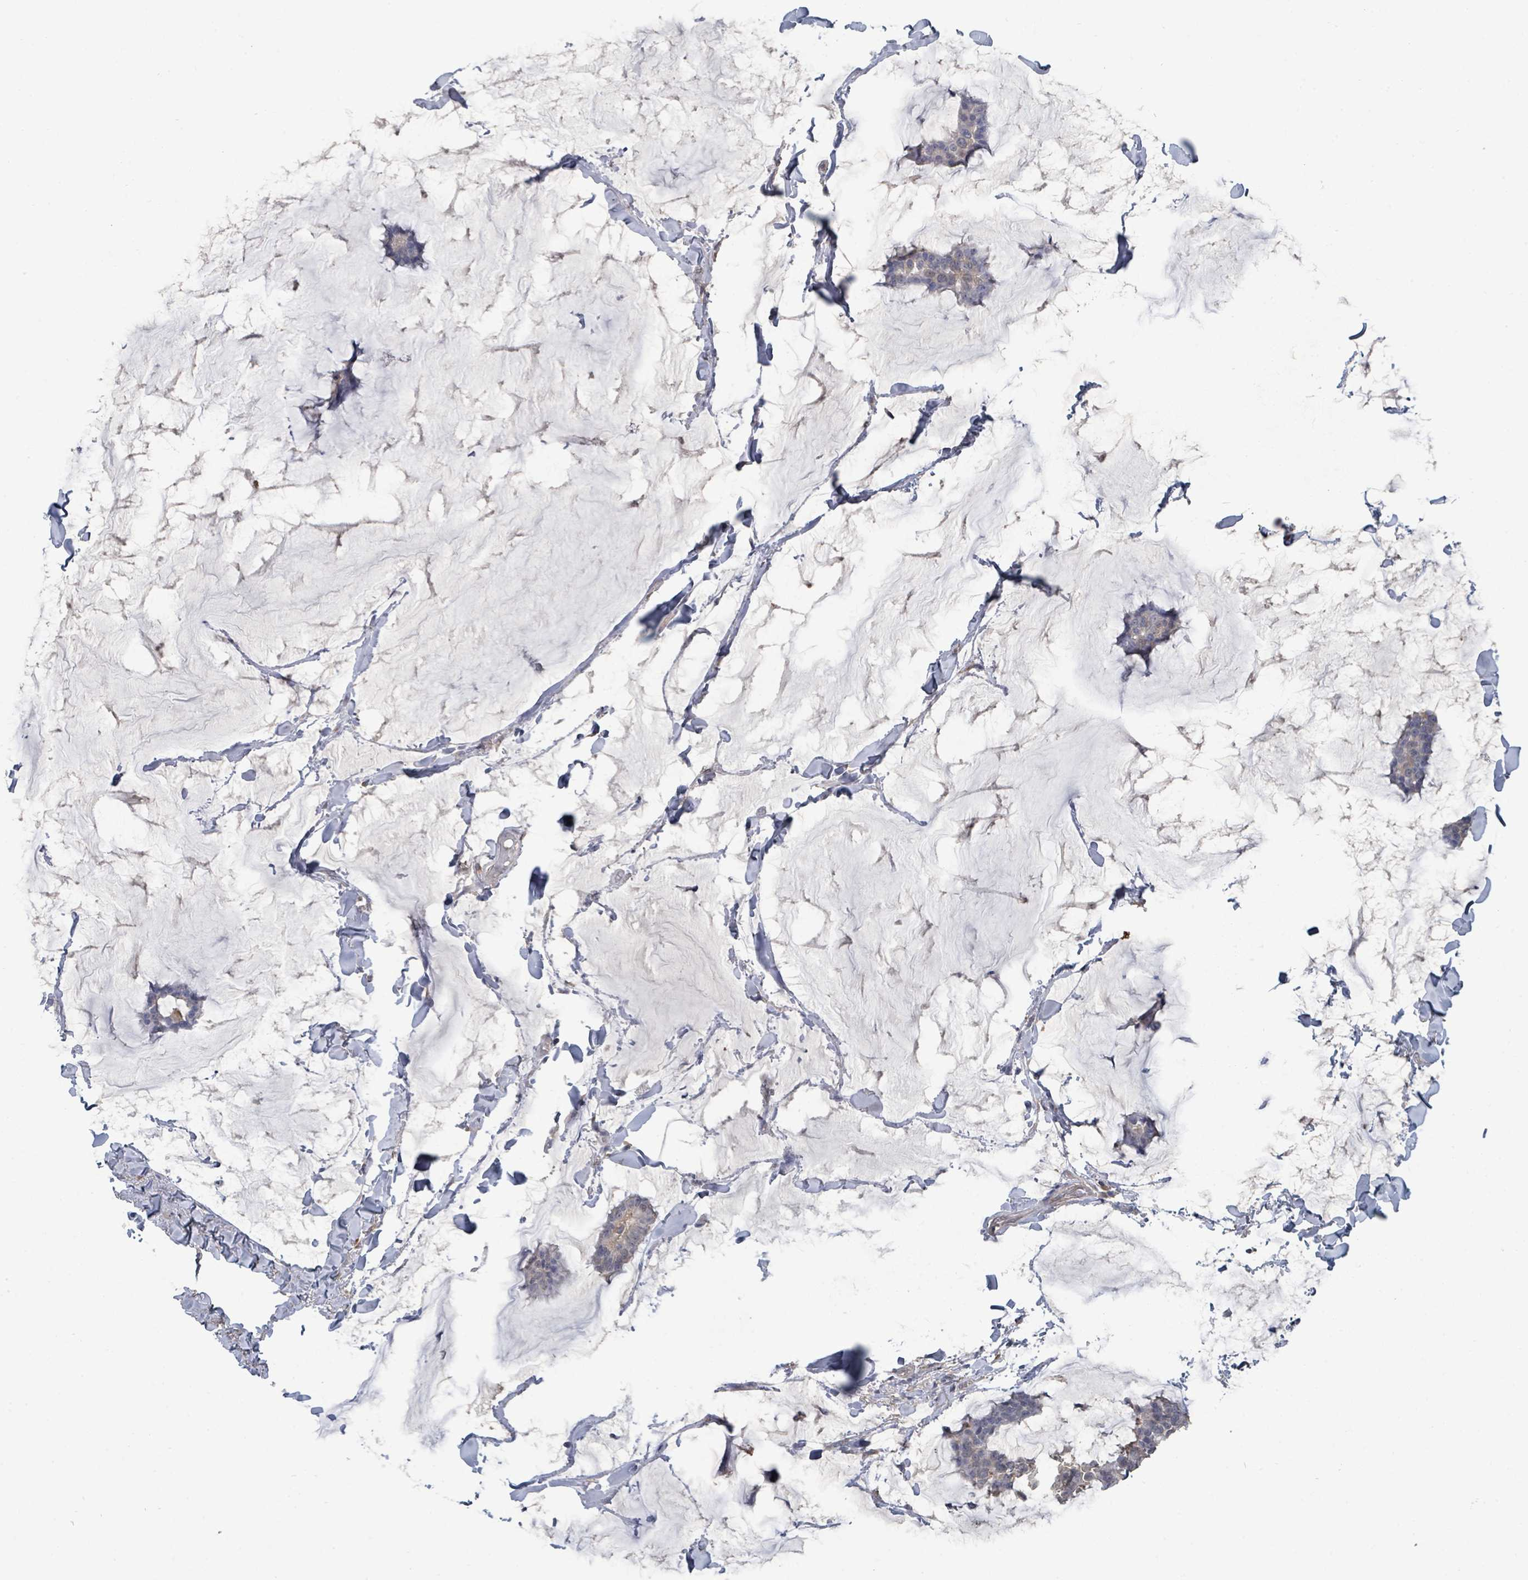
{"staining": {"intensity": "negative", "quantity": "none", "location": "none"}, "tissue": "breast cancer", "cell_type": "Tumor cells", "image_type": "cancer", "snomed": [{"axis": "morphology", "description": "Duct carcinoma"}, {"axis": "topography", "description": "Breast"}], "caption": "IHC of human breast cancer displays no staining in tumor cells. (Brightfield microscopy of DAB (3,3'-diaminobenzidine) immunohistochemistry at high magnification).", "gene": "SLC9A7", "patient": {"sex": "female", "age": 93}}